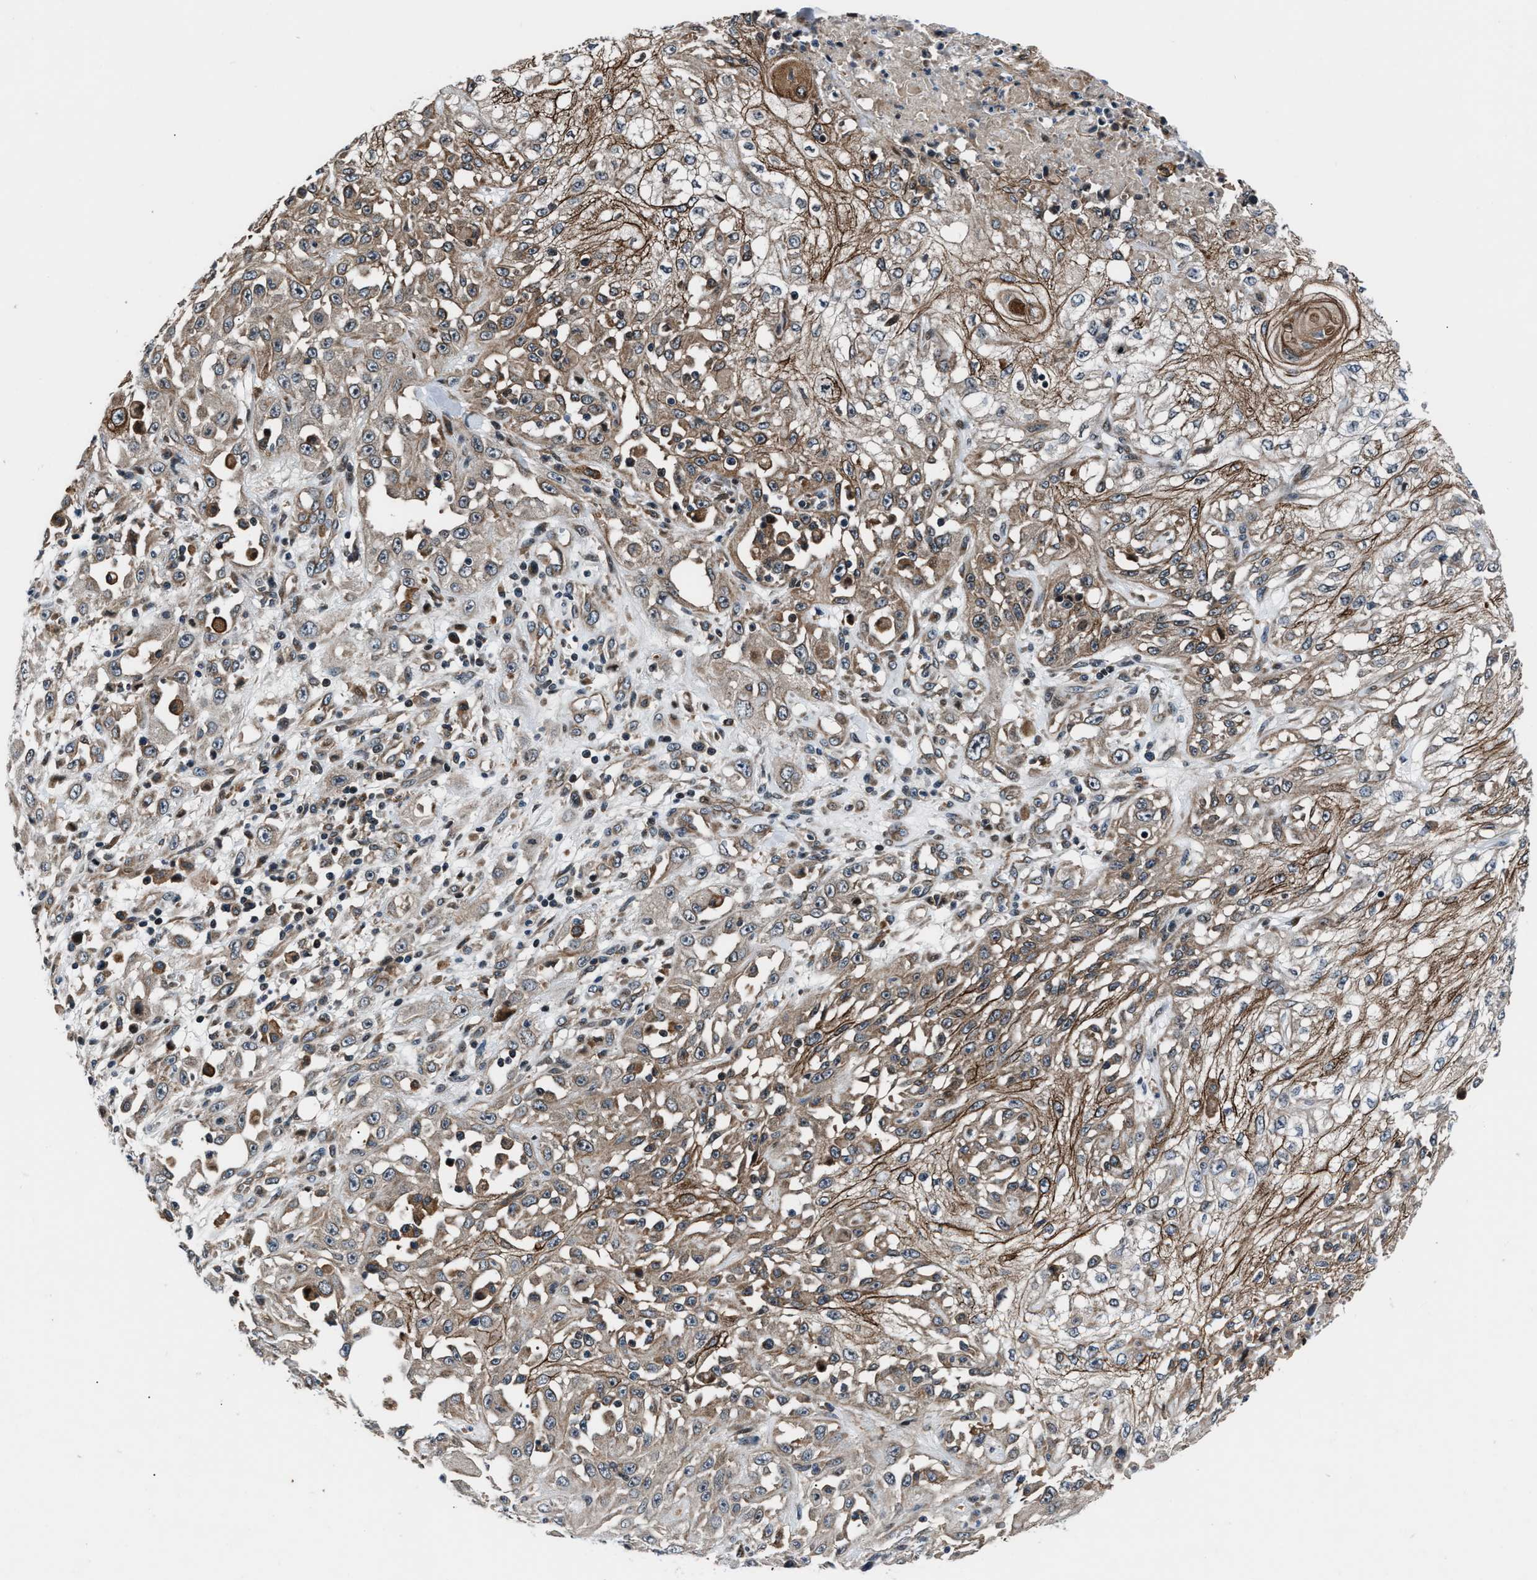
{"staining": {"intensity": "moderate", "quantity": "25%-75%", "location": "cytoplasmic/membranous"}, "tissue": "skin cancer", "cell_type": "Tumor cells", "image_type": "cancer", "snomed": [{"axis": "morphology", "description": "Squamous cell carcinoma, NOS"}, {"axis": "morphology", "description": "Squamous cell carcinoma, metastatic, NOS"}, {"axis": "topography", "description": "Skin"}, {"axis": "topography", "description": "Lymph node"}], "caption": "A brown stain shows moderate cytoplasmic/membranous staining of a protein in skin cancer (squamous cell carcinoma) tumor cells. (Stains: DAB (3,3'-diaminobenzidine) in brown, nuclei in blue, Microscopy: brightfield microscopy at high magnification).", "gene": "DYNC2I1", "patient": {"sex": "male", "age": 75}}